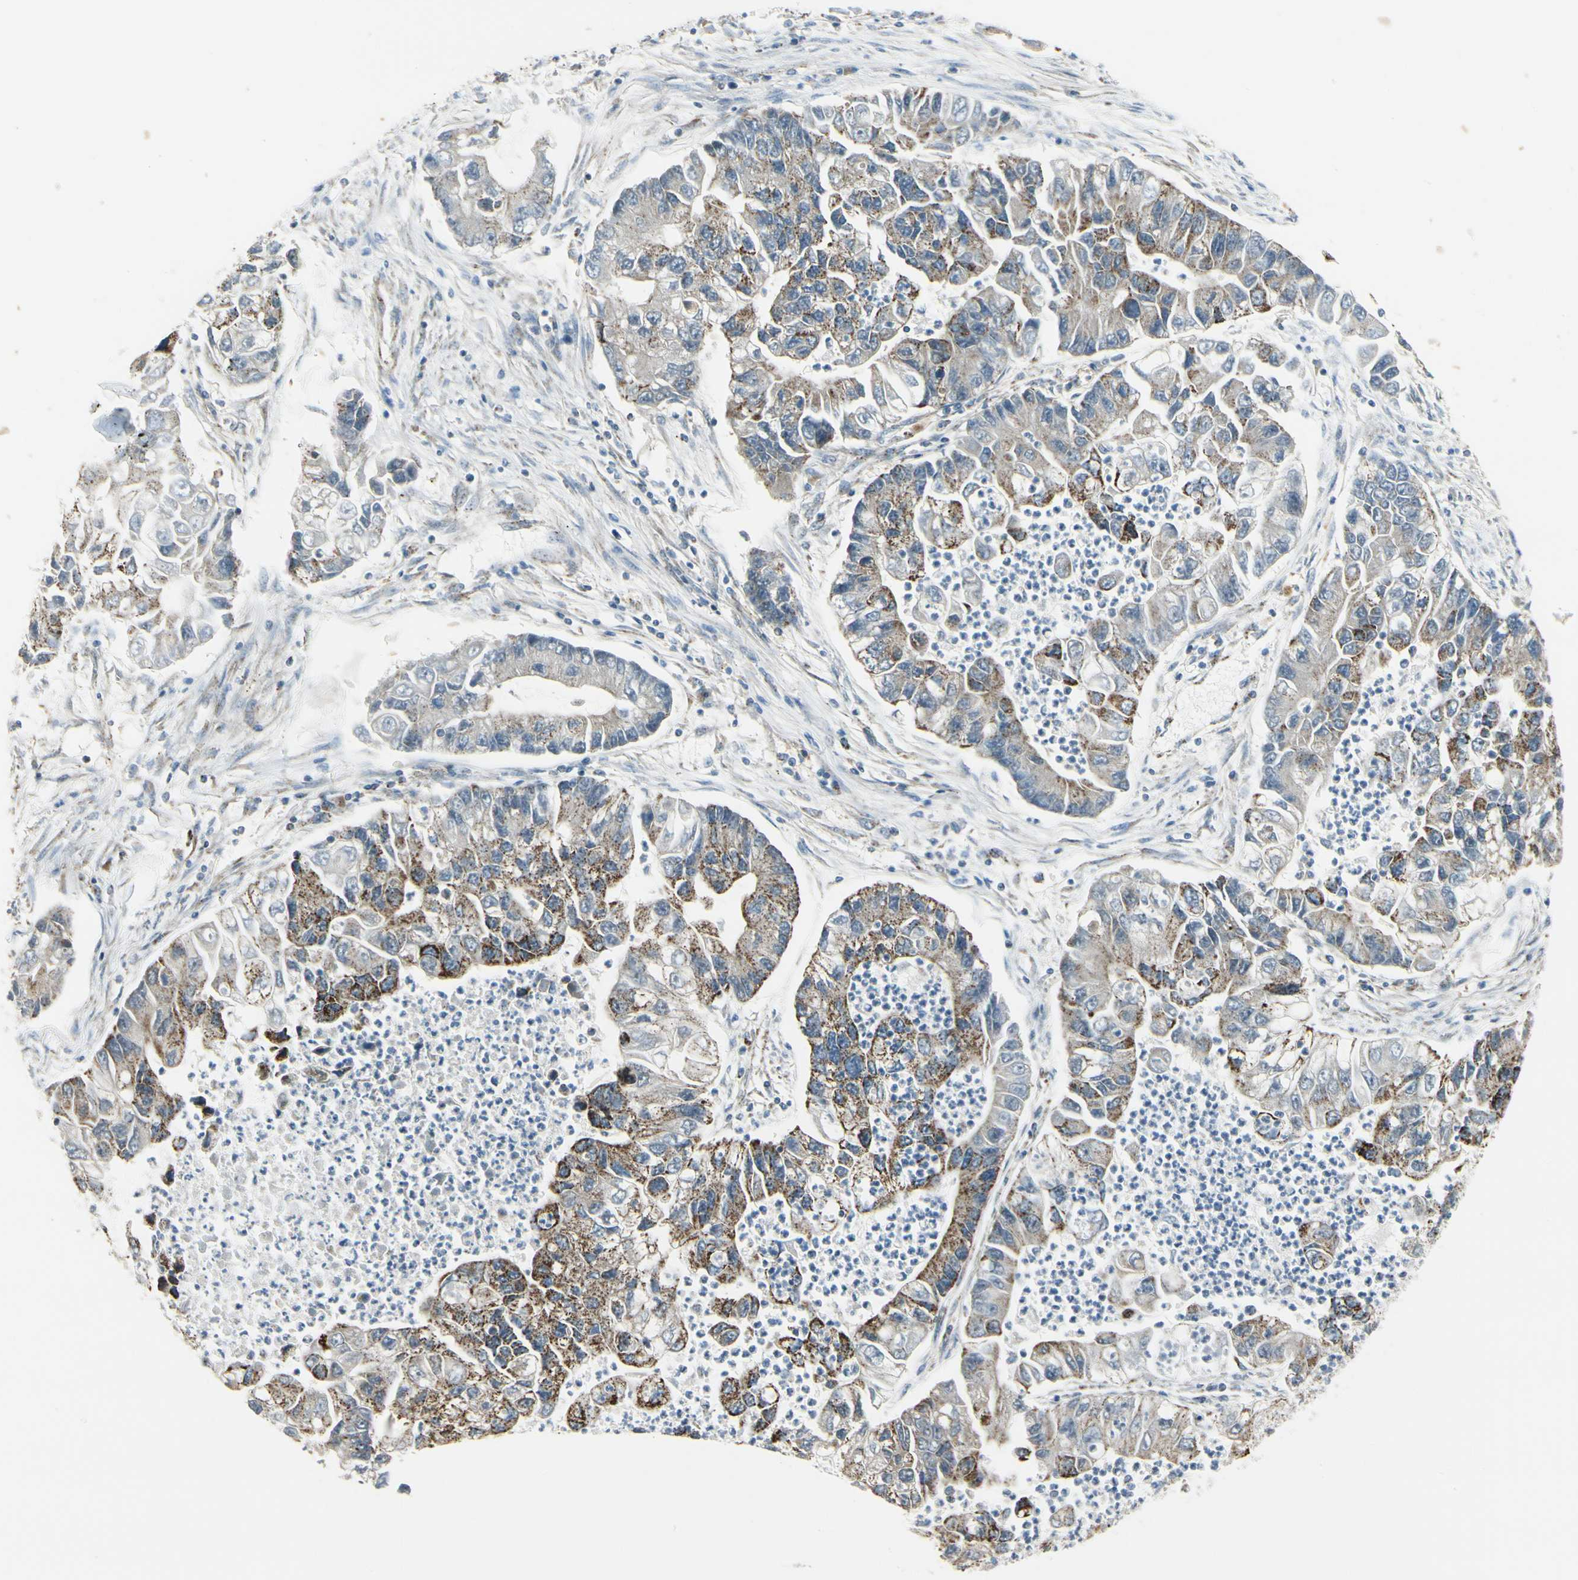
{"staining": {"intensity": "strong", "quantity": "25%-75%", "location": "cytoplasmic/membranous"}, "tissue": "lung cancer", "cell_type": "Tumor cells", "image_type": "cancer", "snomed": [{"axis": "morphology", "description": "Adenocarcinoma, NOS"}, {"axis": "topography", "description": "Lung"}], "caption": "The micrograph demonstrates immunohistochemical staining of lung cancer. There is strong cytoplasmic/membranous staining is present in about 25%-75% of tumor cells.", "gene": "ANKS6", "patient": {"sex": "female", "age": 51}}